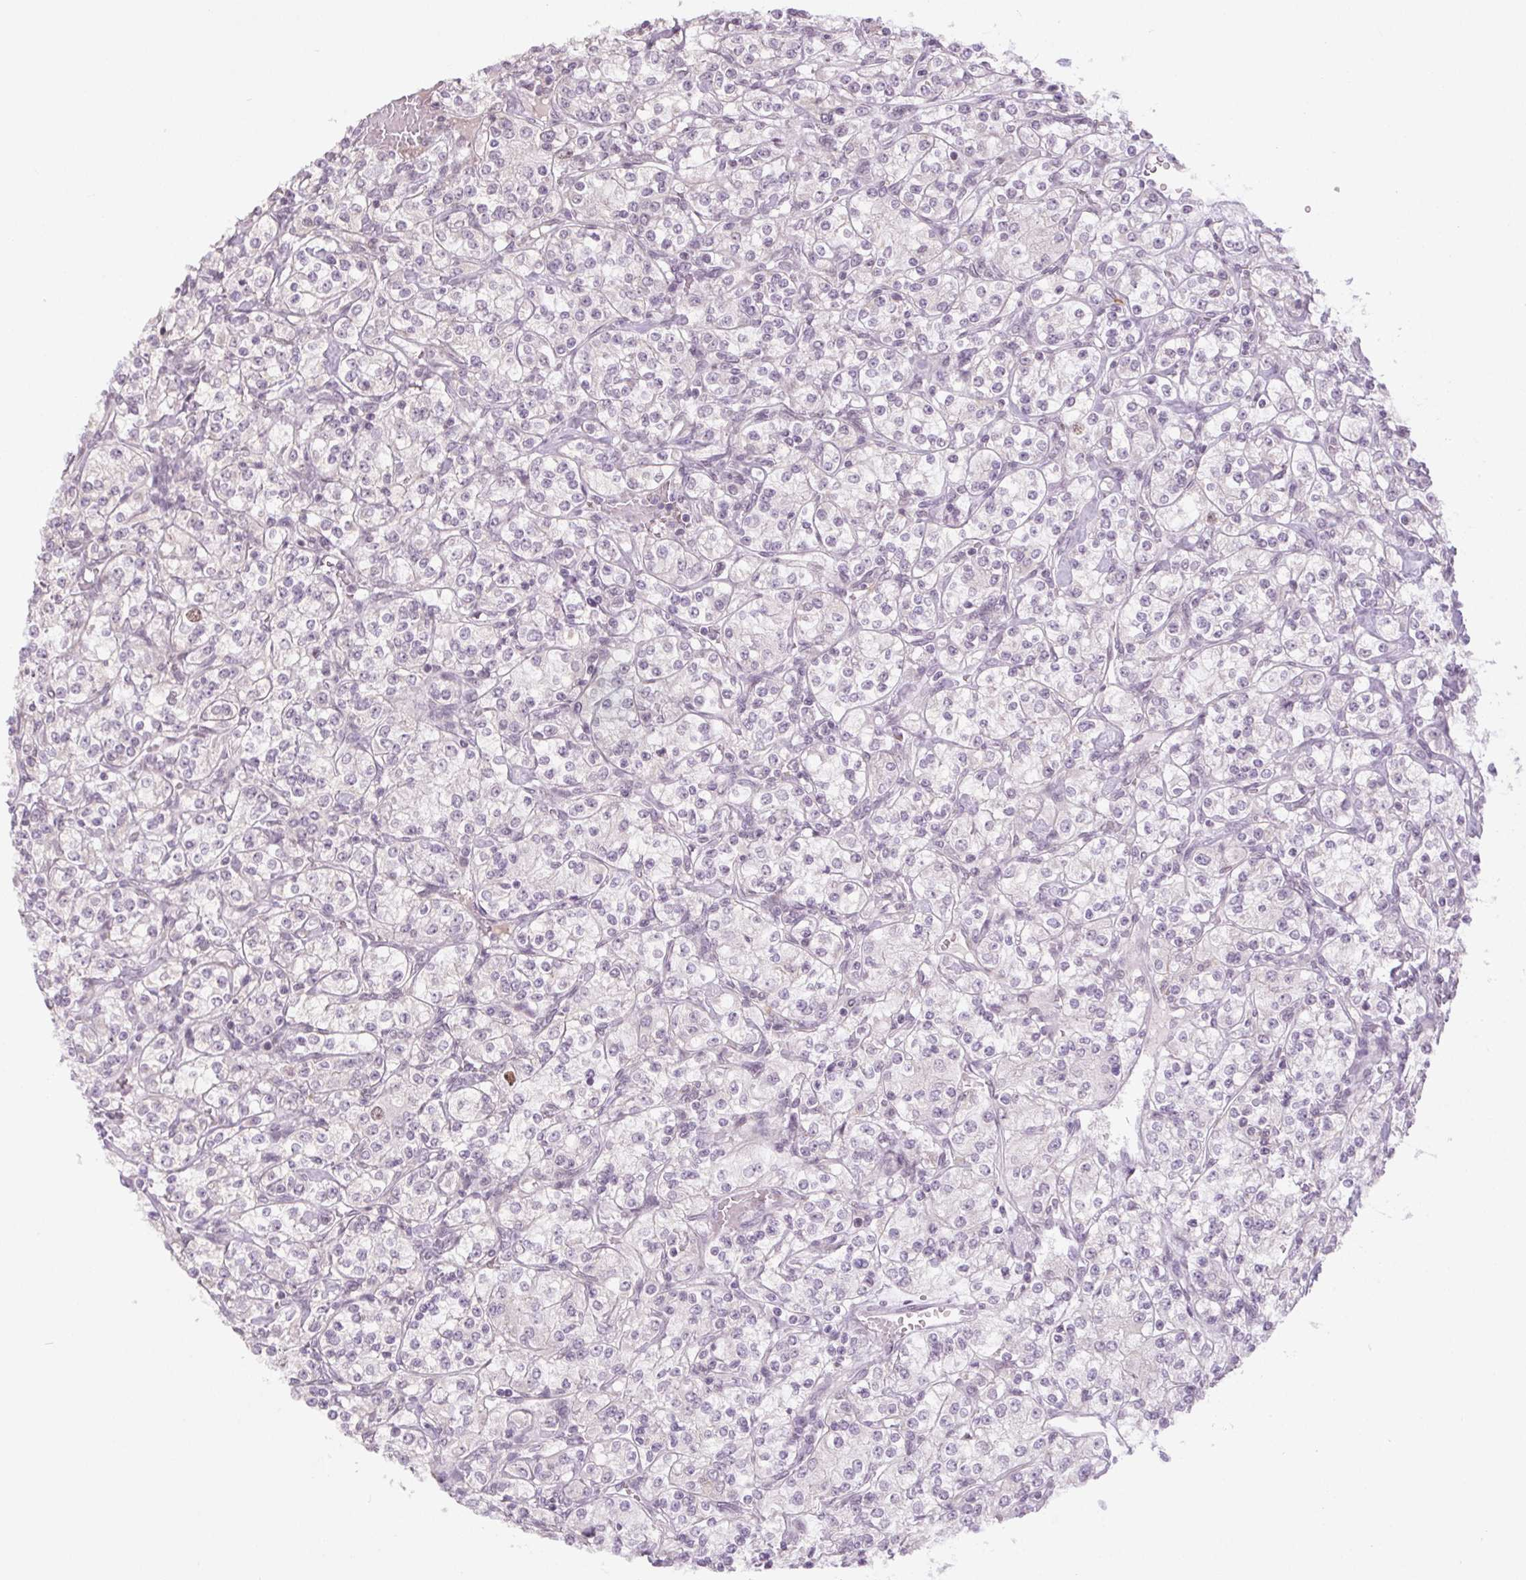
{"staining": {"intensity": "negative", "quantity": "none", "location": "none"}, "tissue": "renal cancer", "cell_type": "Tumor cells", "image_type": "cancer", "snomed": [{"axis": "morphology", "description": "Adenocarcinoma, NOS"}, {"axis": "topography", "description": "Kidney"}], "caption": "This is a micrograph of IHC staining of adenocarcinoma (renal), which shows no expression in tumor cells.", "gene": "SMIM6", "patient": {"sex": "male", "age": 77}}